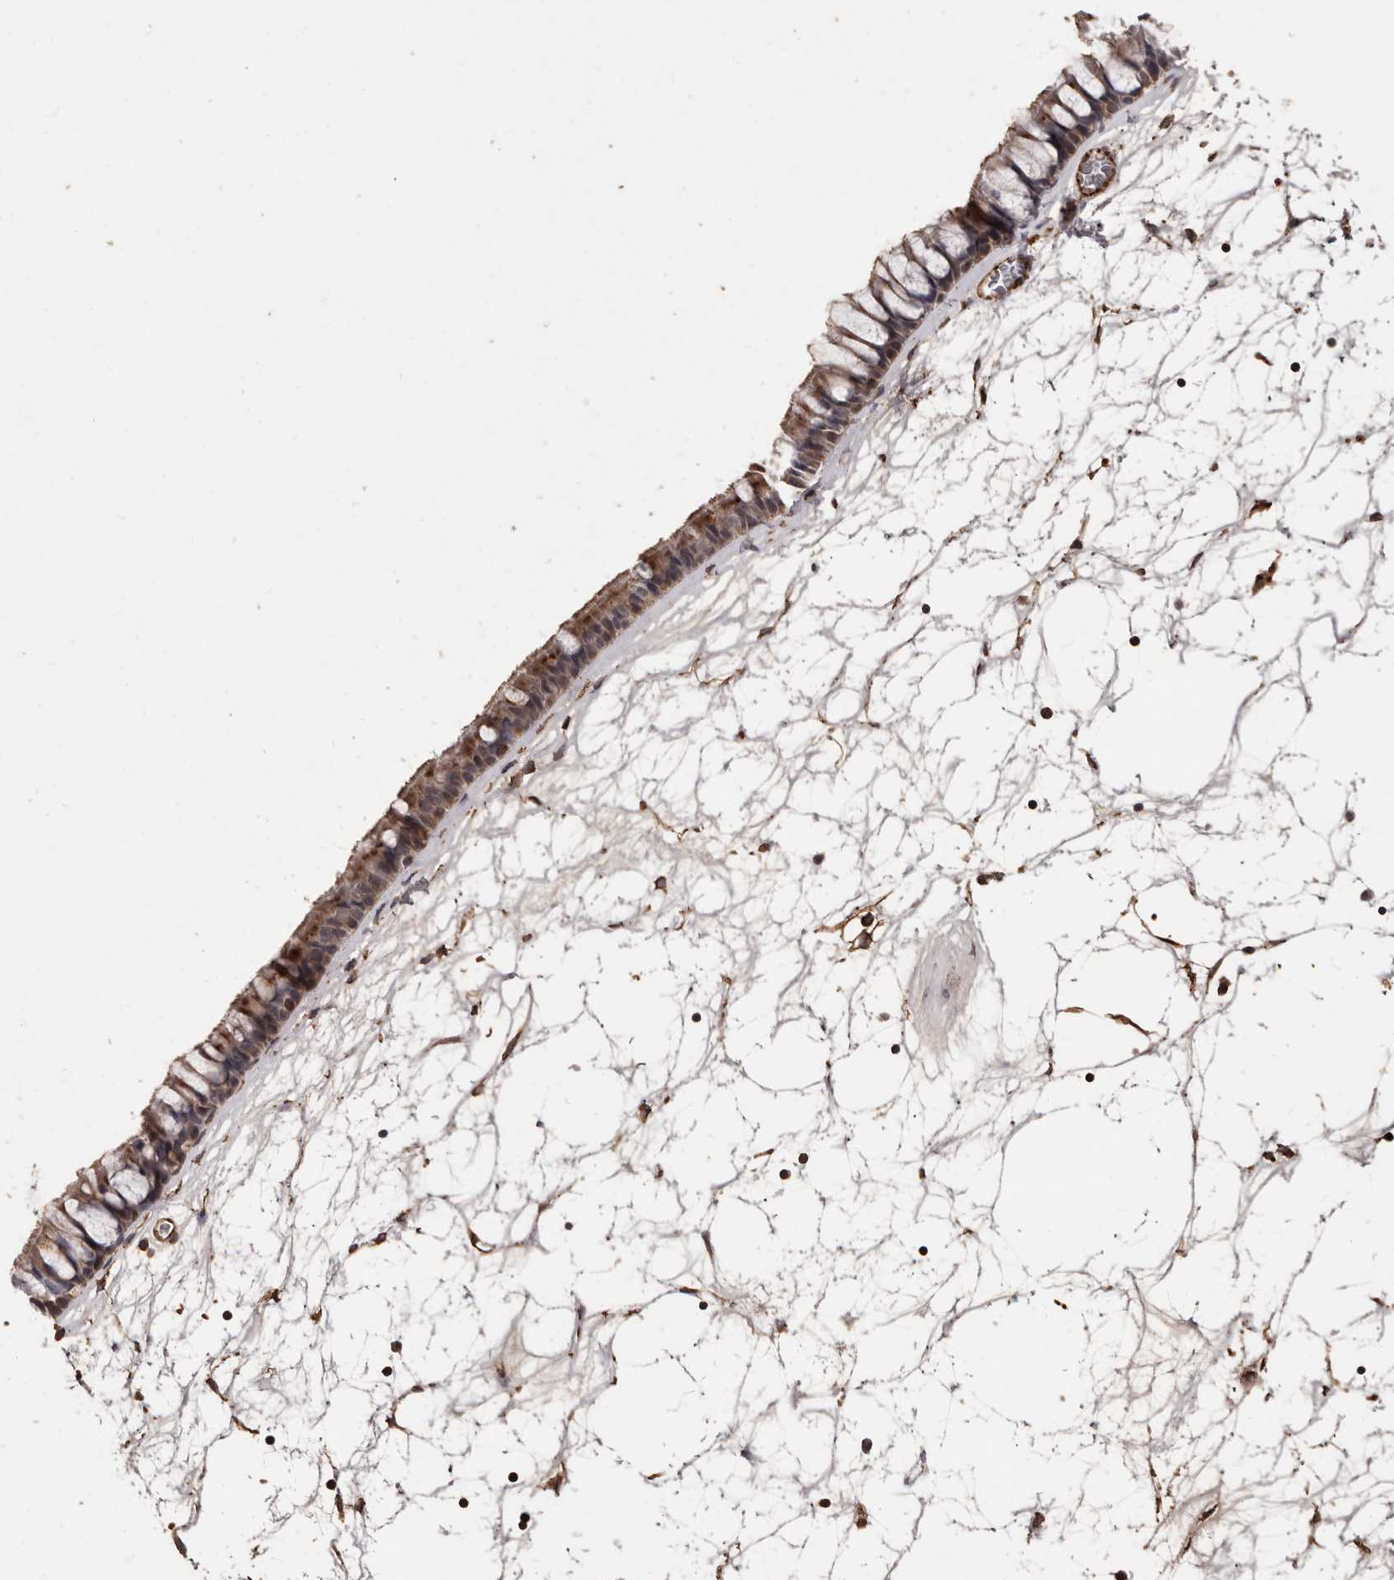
{"staining": {"intensity": "moderate", "quantity": ">75%", "location": "cytoplasmic/membranous"}, "tissue": "nasopharynx", "cell_type": "Respiratory epithelial cells", "image_type": "normal", "snomed": [{"axis": "morphology", "description": "Normal tissue, NOS"}, {"axis": "topography", "description": "Nasopharynx"}], "caption": "A medium amount of moderate cytoplasmic/membranous staining is present in about >75% of respiratory epithelial cells in benign nasopharynx.", "gene": "BRAT1", "patient": {"sex": "male", "age": 64}}